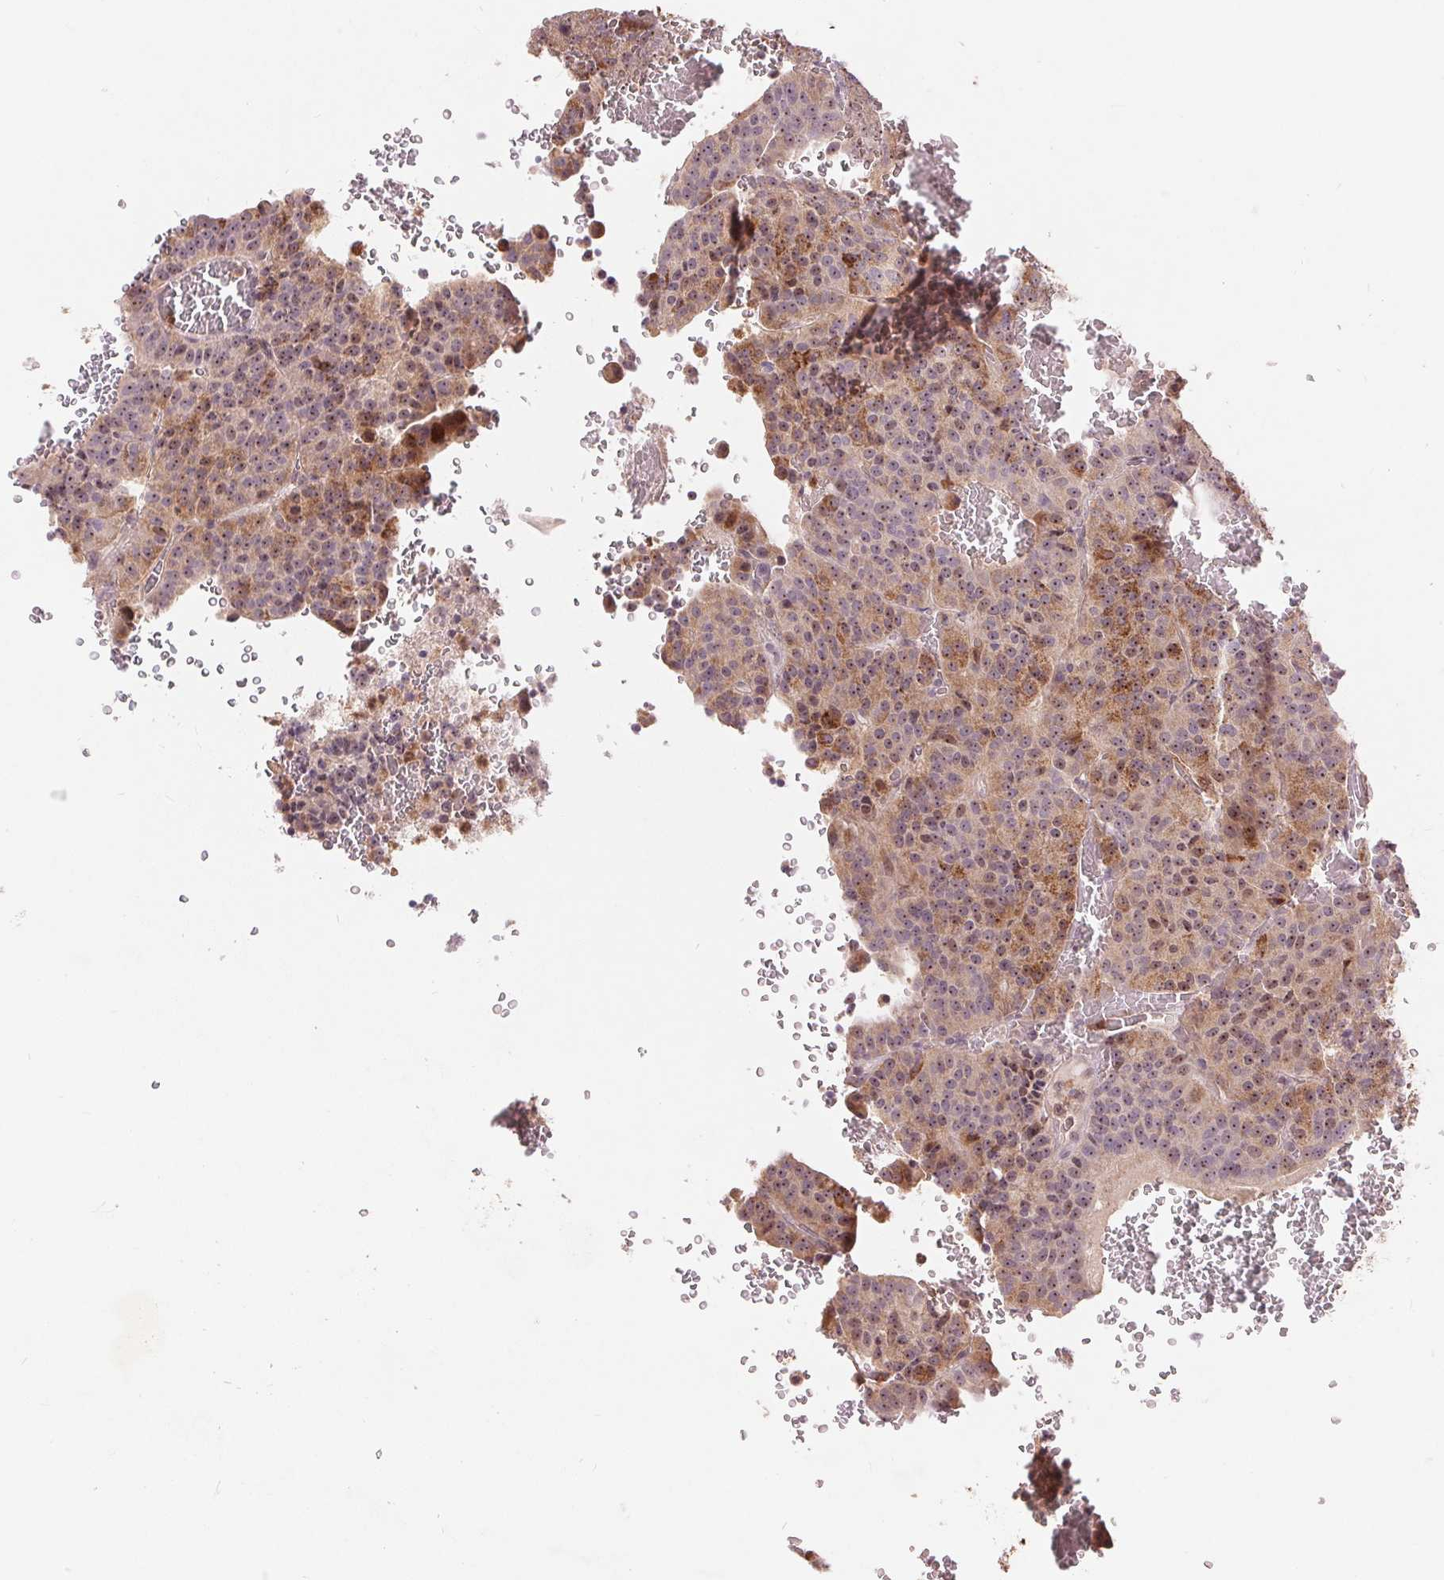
{"staining": {"intensity": "weak", "quantity": "25%-75%", "location": "cytoplasmic/membranous,nuclear"}, "tissue": "carcinoid", "cell_type": "Tumor cells", "image_type": "cancer", "snomed": [{"axis": "morphology", "description": "Carcinoid, malignant, NOS"}, {"axis": "topography", "description": "Lung"}], "caption": "An image of human carcinoid (malignant) stained for a protein displays weak cytoplasmic/membranous and nuclear brown staining in tumor cells.", "gene": "RANBP3L", "patient": {"sex": "male", "age": 70}}